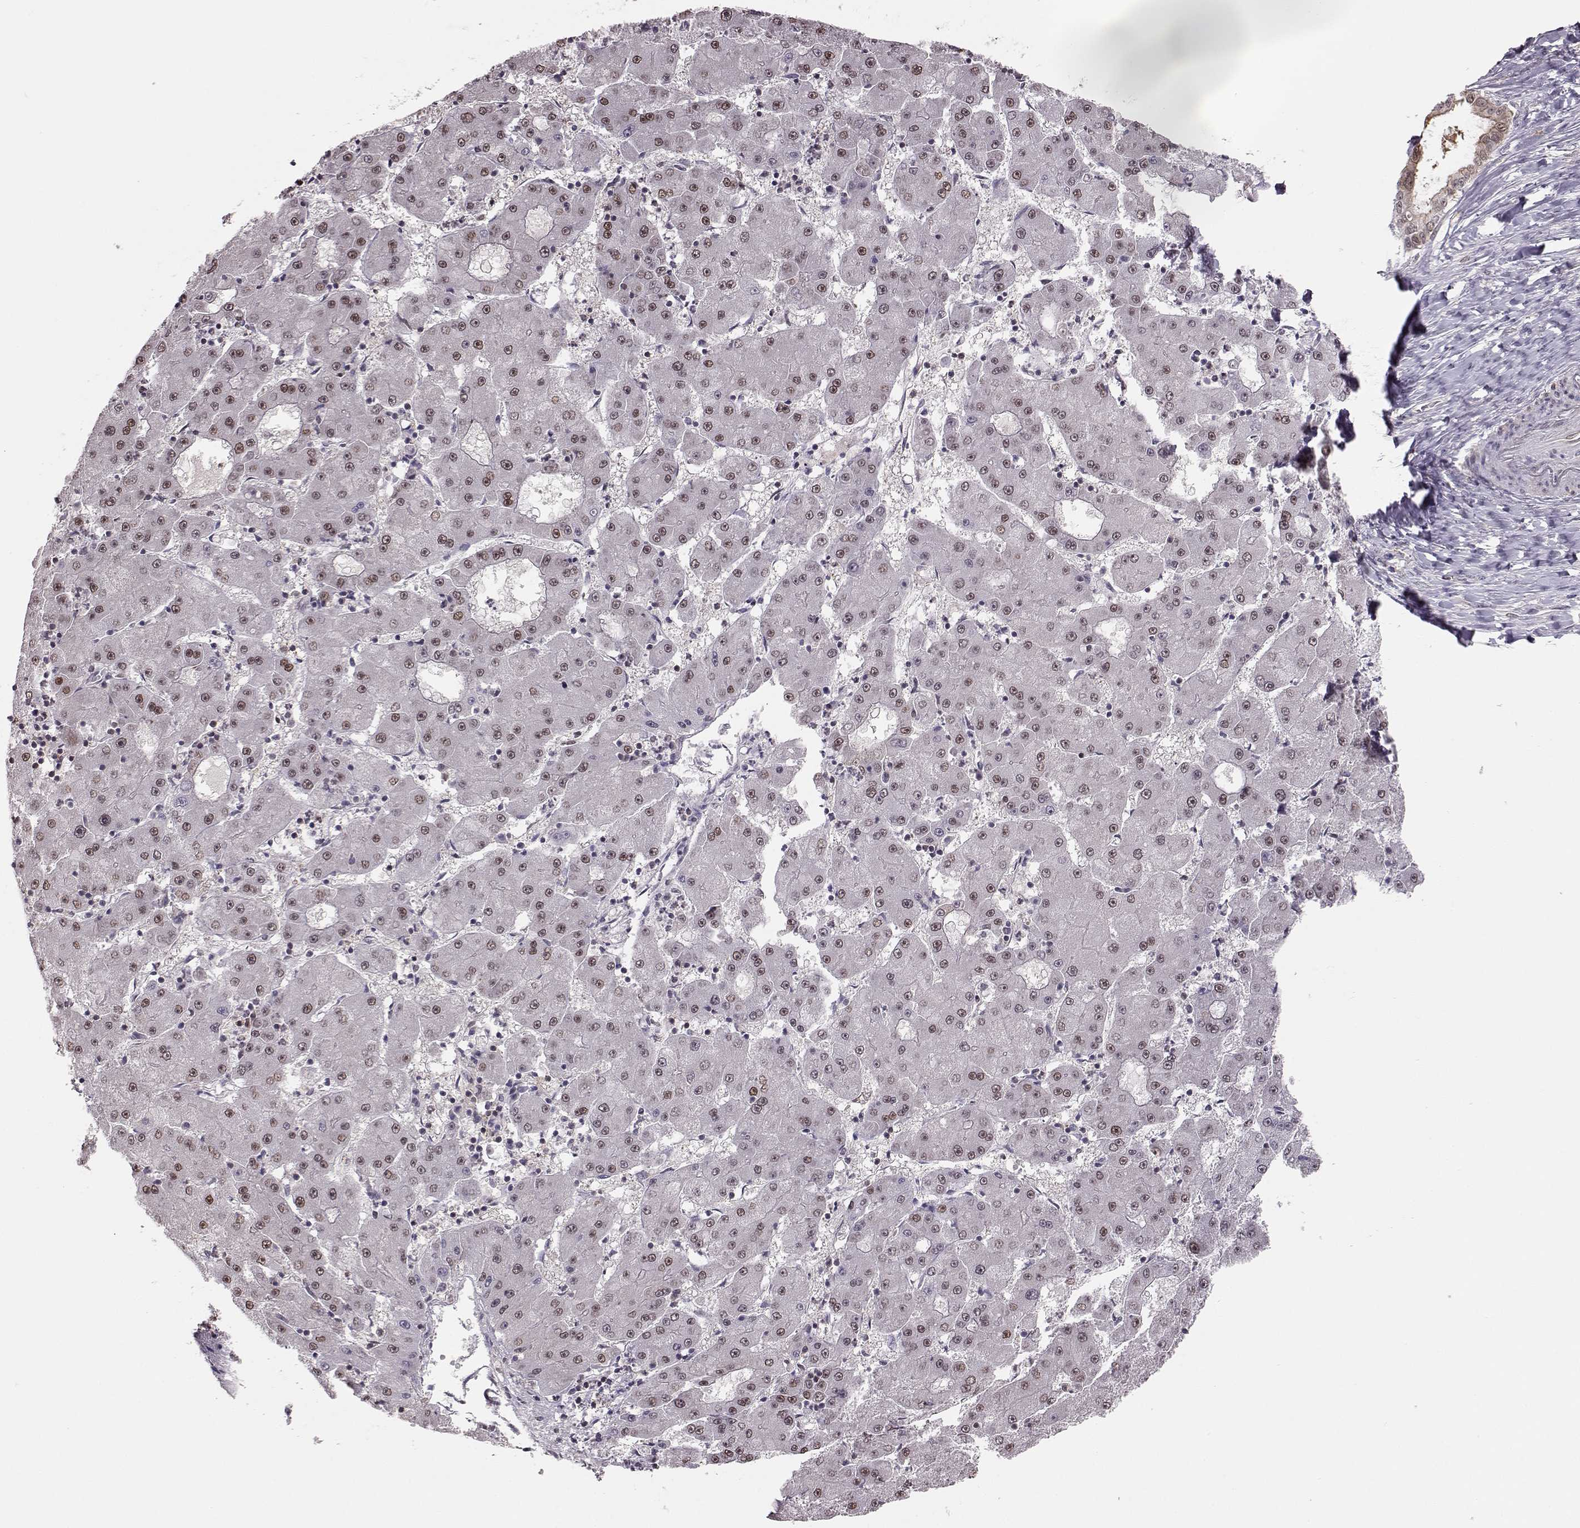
{"staining": {"intensity": "moderate", "quantity": "<25%", "location": "nuclear"}, "tissue": "liver cancer", "cell_type": "Tumor cells", "image_type": "cancer", "snomed": [{"axis": "morphology", "description": "Carcinoma, Hepatocellular, NOS"}, {"axis": "topography", "description": "Liver"}], "caption": "Human liver cancer (hepatocellular carcinoma) stained for a protein (brown) shows moderate nuclear positive positivity in approximately <25% of tumor cells.", "gene": "KLF6", "patient": {"sex": "male", "age": 73}}